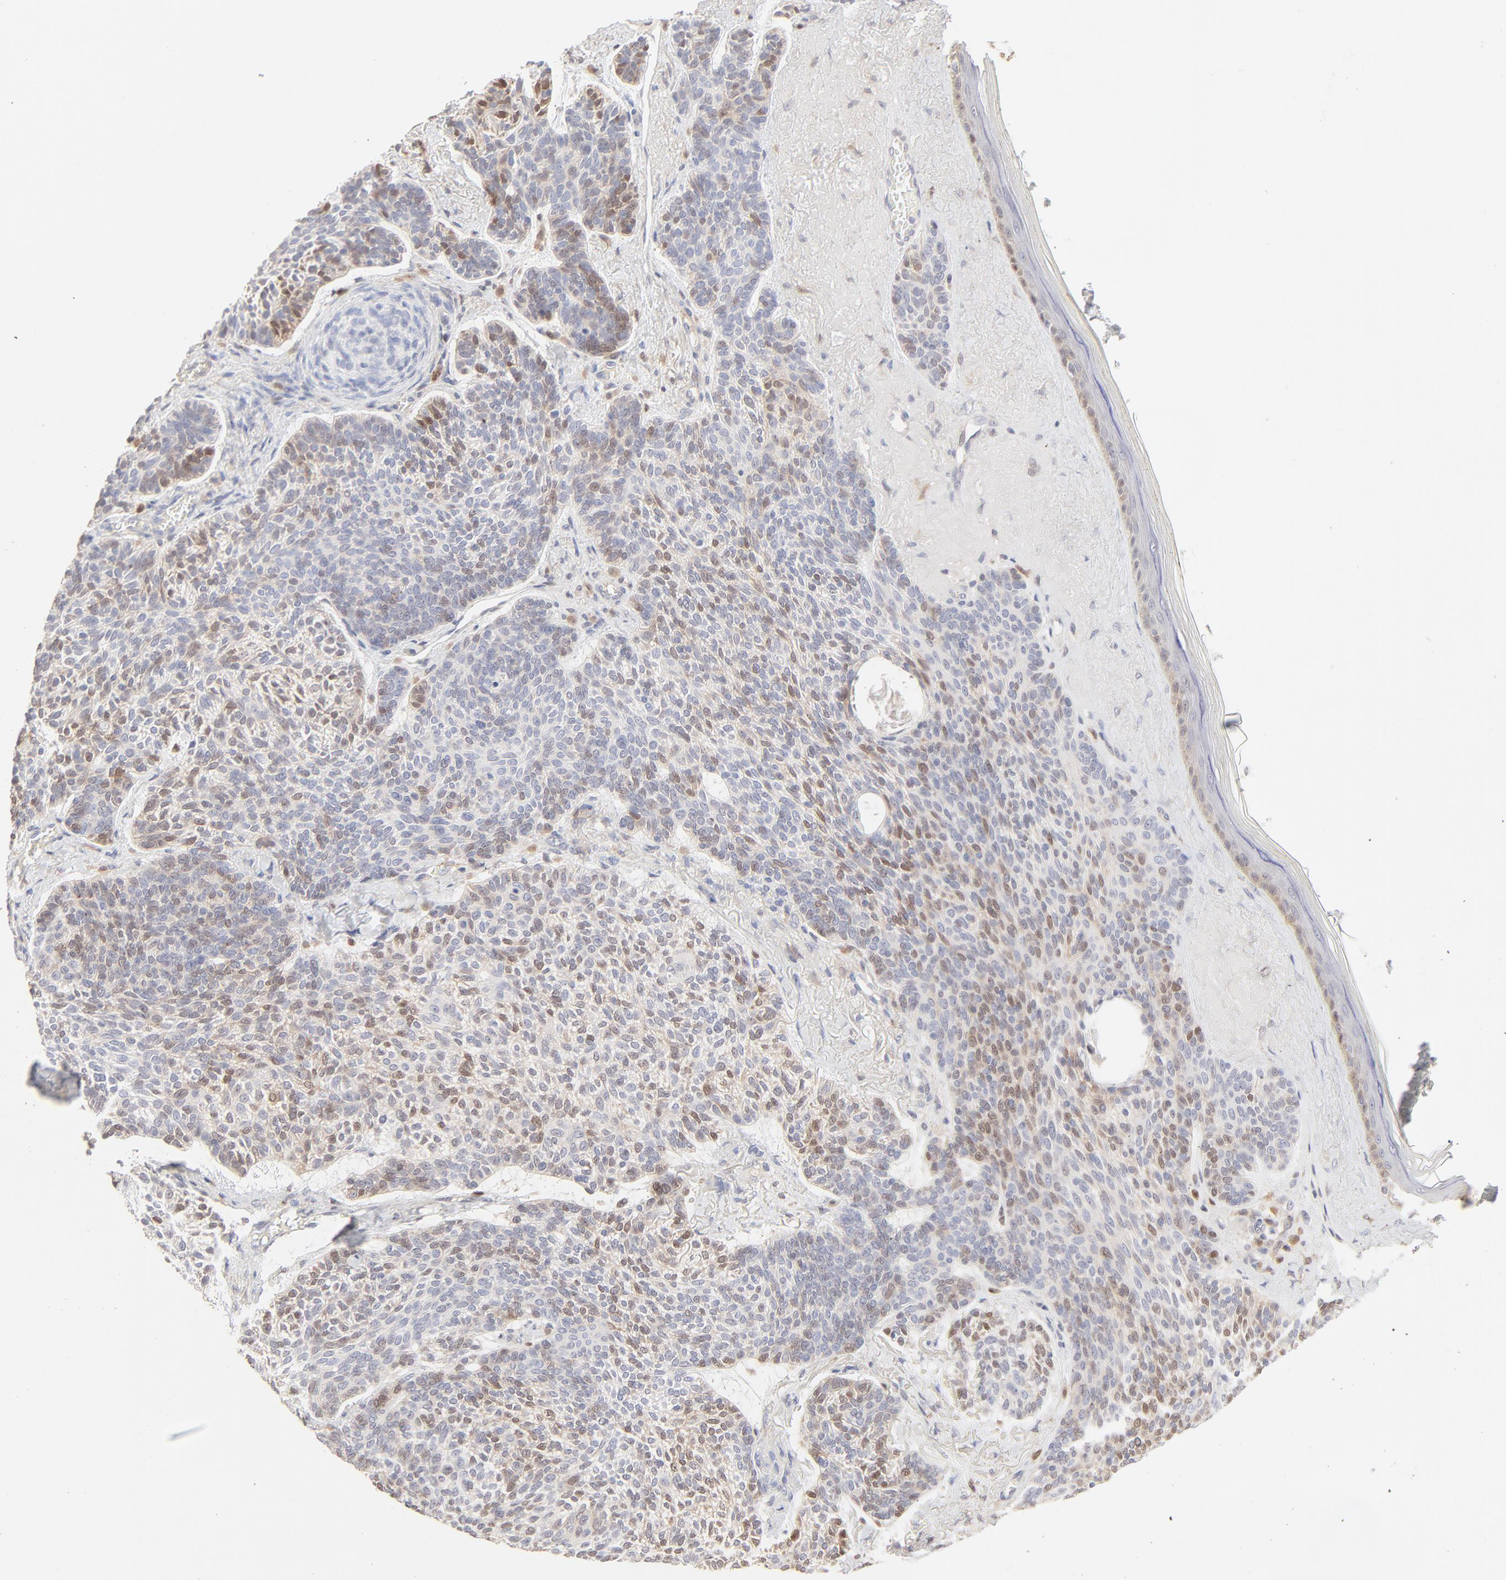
{"staining": {"intensity": "weak", "quantity": "<25%", "location": "nuclear"}, "tissue": "skin cancer", "cell_type": "Tumor cells", "image_type": "cancer", "snomed": [{"axis": "morphology", "description": "Normal tissue, NOS"}, {"axis": "morphology", "description": "Basal cell carcinoma"}, {"axis": "topography", "description": "Skin"}], "caption": "The immunohistochemistry histopathology image has no significant positivity in tumor cells of basal cell carcinoma (skin) tissue.", "gene": "CDK6", "patient": {"sex": "female", "age": 70}}